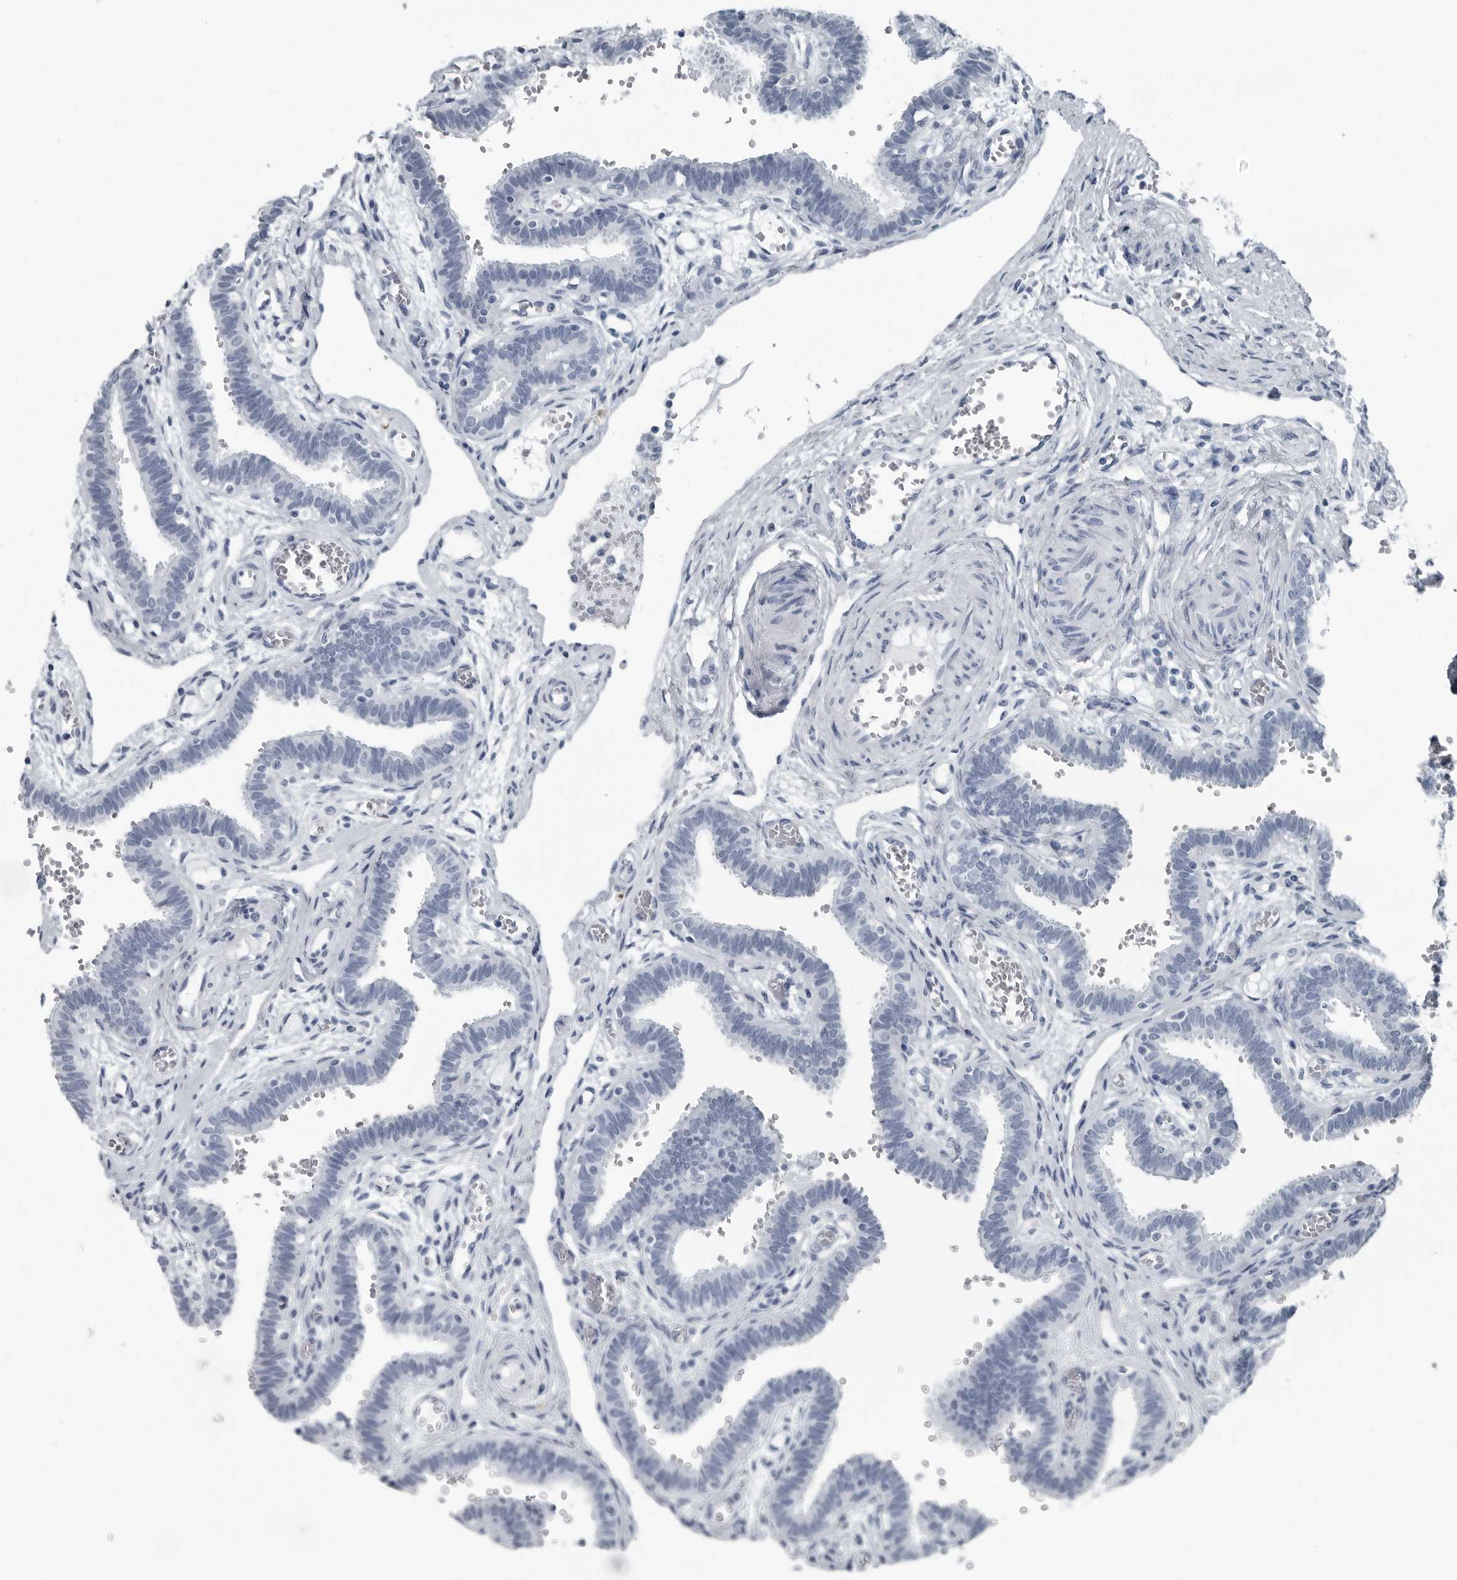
{"staining": {"intensity": "negative", "quantity": "none", "location": "none"}, "tissue": "fallopian tube", "cell_type": "Glandular cells", "image_type": "normal", "snomed": [{"axis": "morphology", "description": "Normal tissue, NOS"}, {"axis": "topography", "description": "Fallopian tube"}, {"axis": "topography", "description": "Placenta"}], "caption": "Fallopian tube stained for a protein using IHC displays no expression glandular cells.", "gene": "PRSS1", "patient": {"sex": "female", "age": 32}}